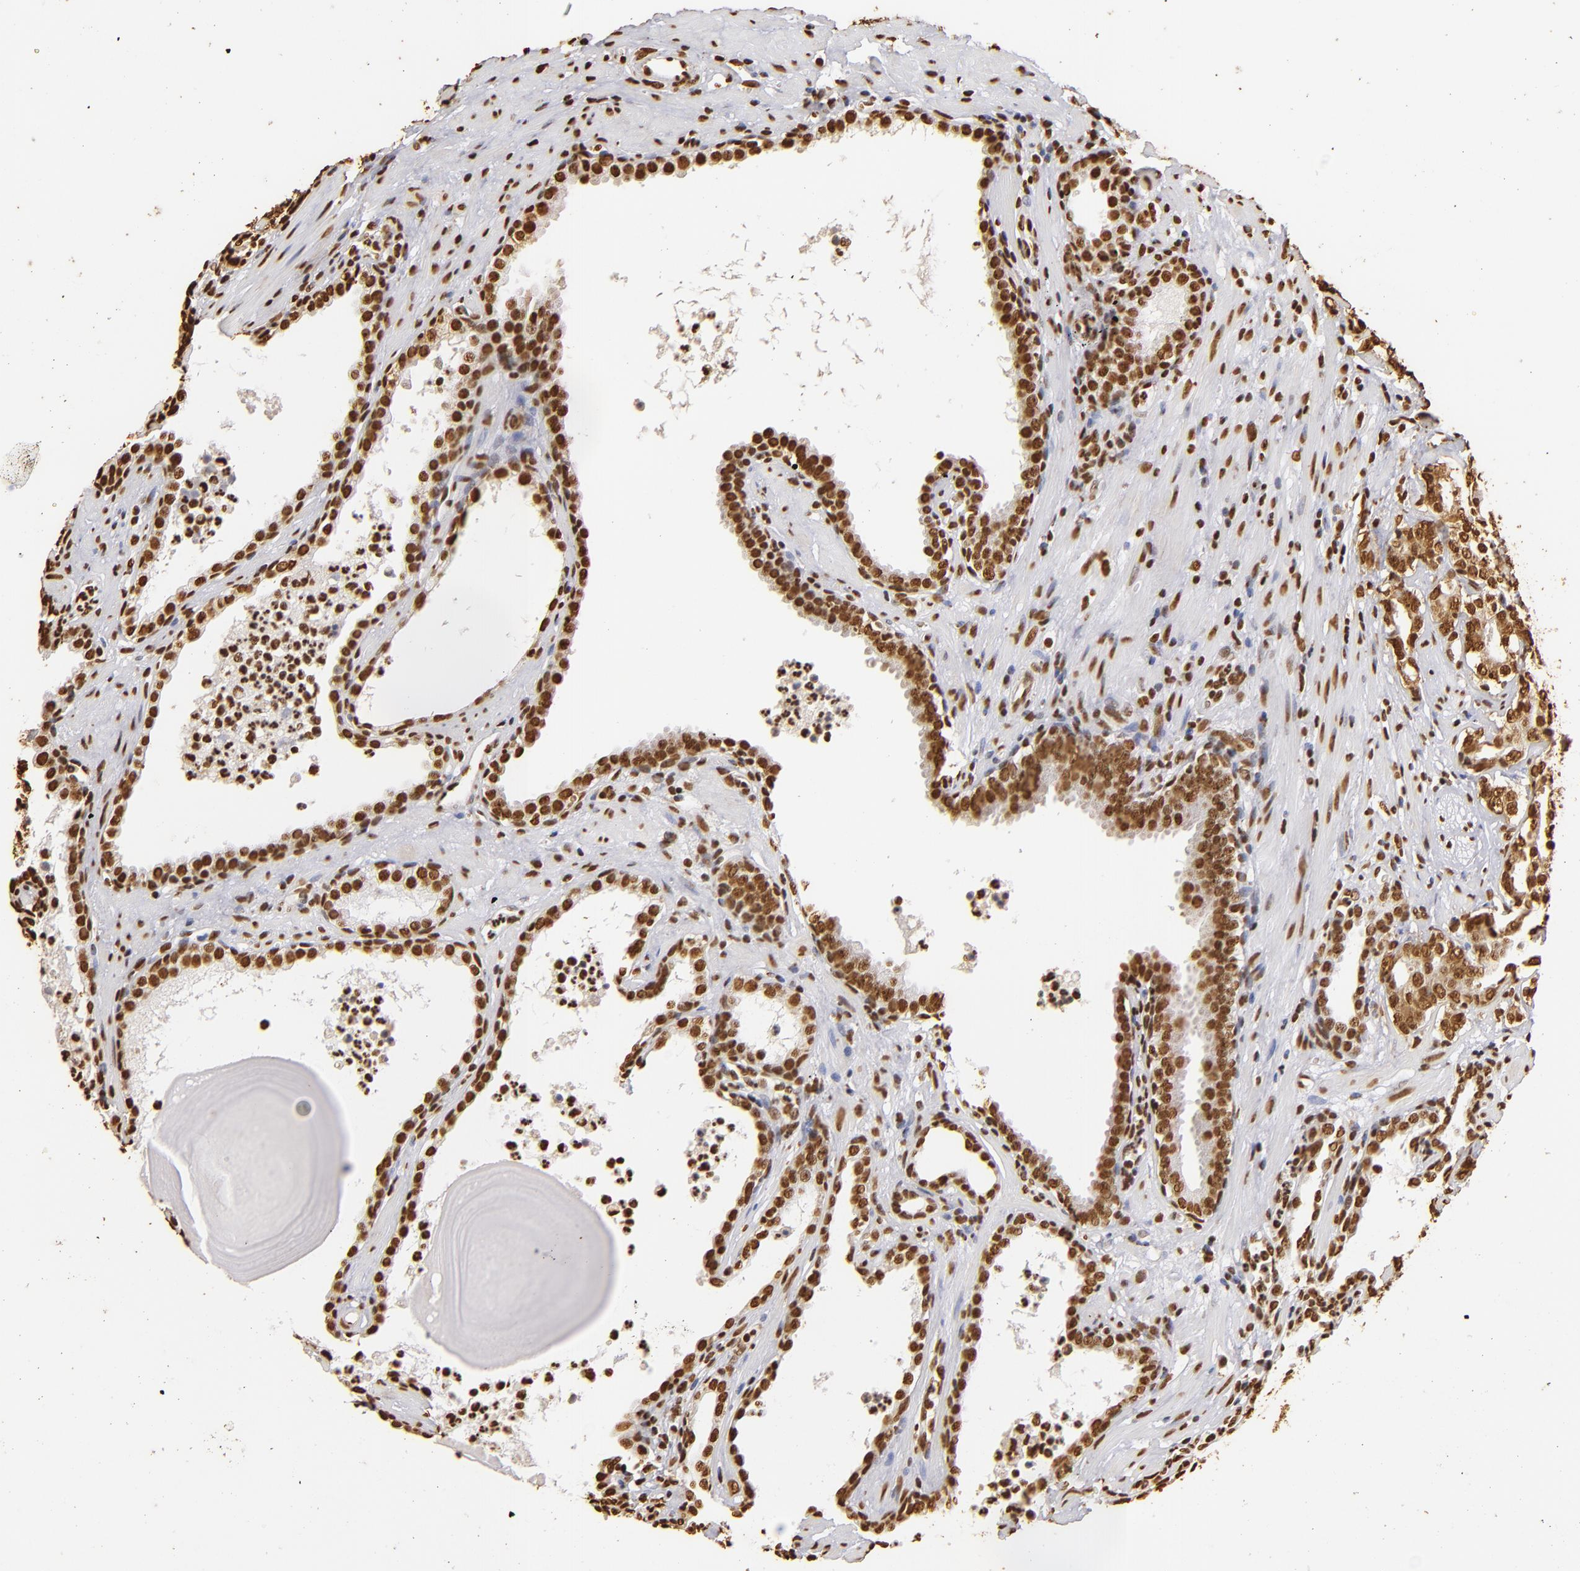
{"staining": {"intensity": "strong", "quantity": ">75%", "location": "nuclear"}, "tissue": "prostate cancer", "cell_type": "Tumor cells", "image_type": "cancer", "snomed": [{"axis": "morphology", "description": "Adenocarcinoma, Low grade"}, {"axis": "topography", "description": "Prostate"}], "caption": "Adenocarcinoma (low-grade) (prostate) tissue reveals strong nuclear positivity in approximately >75% of tumor cells", "gene": "ILF3", "patient": {"sex": "male", "age": 59}}